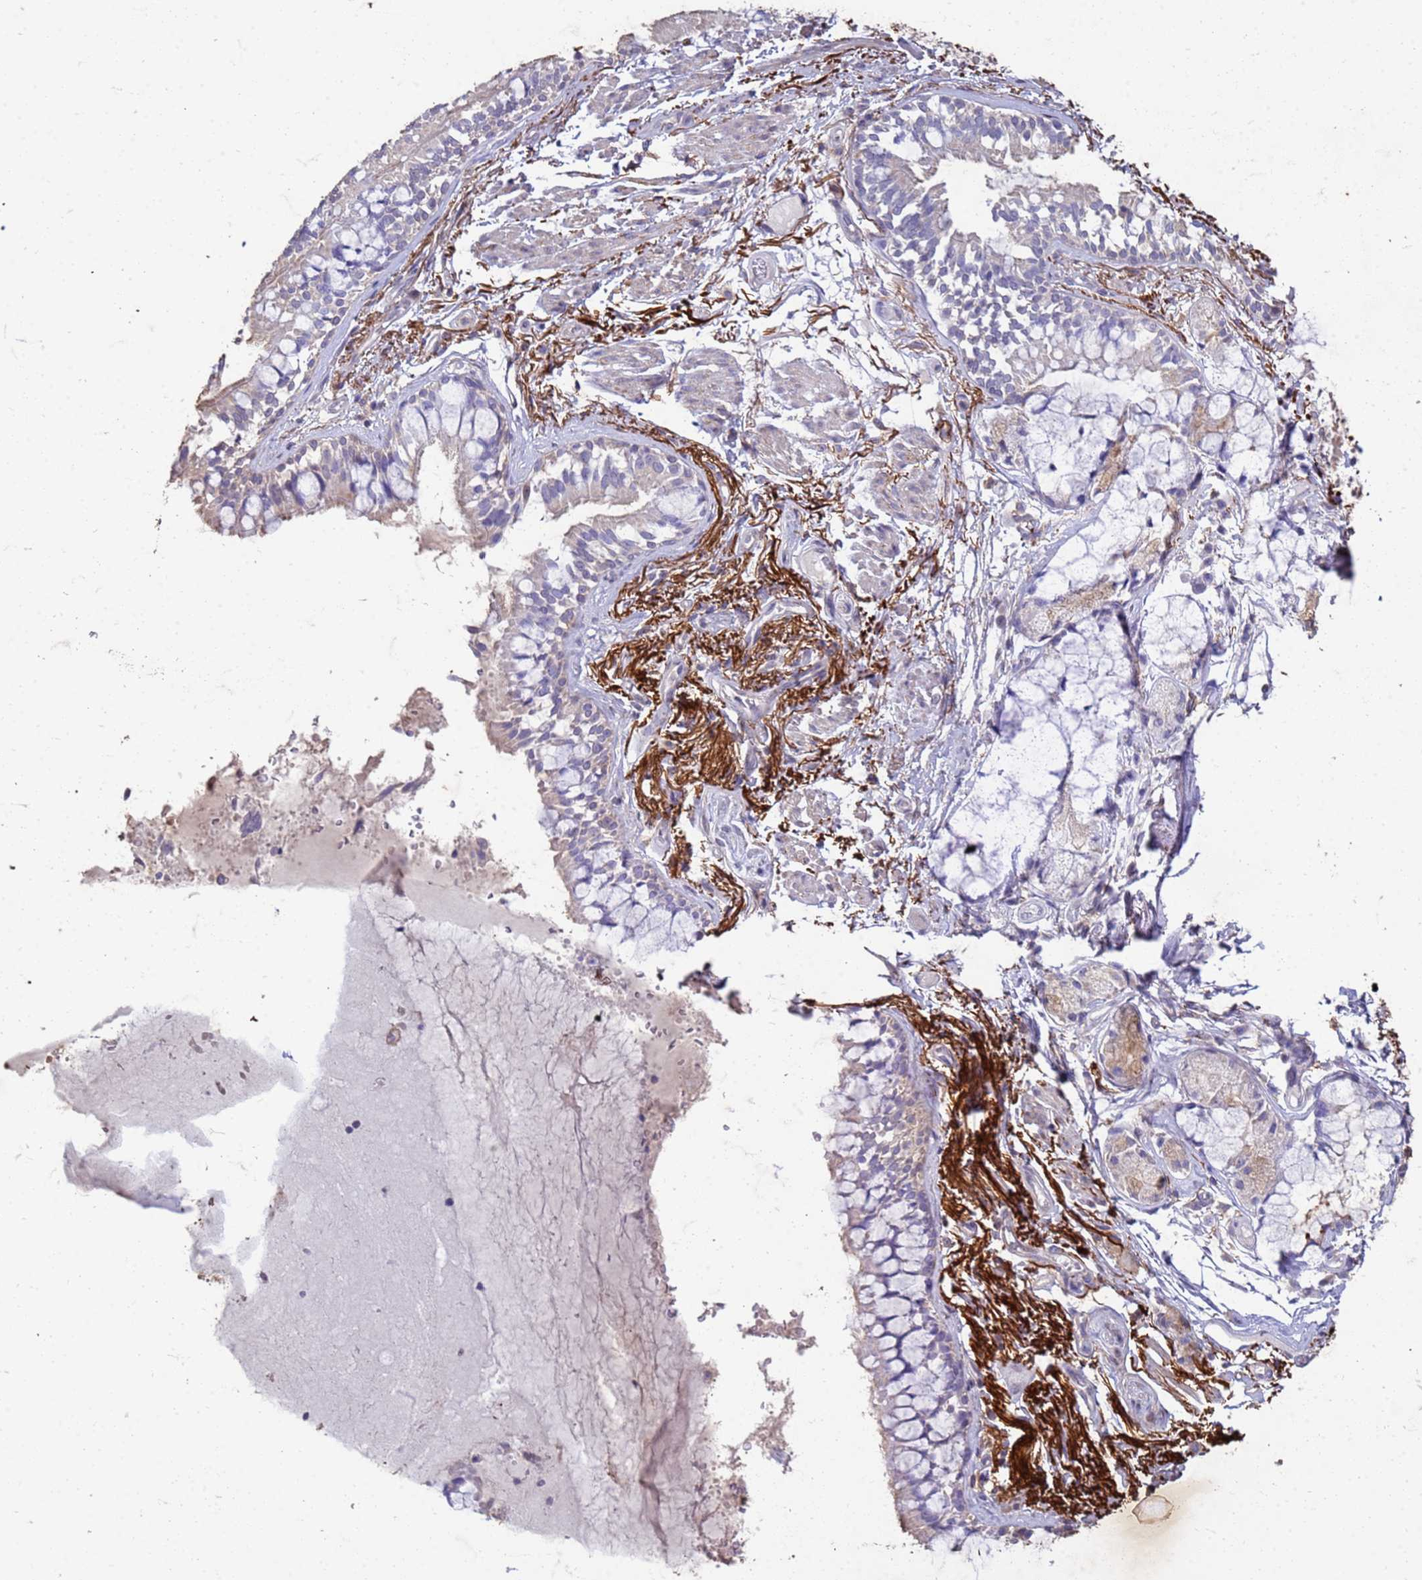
{"staining": {"intensity": "moderate", "quantity": "25%-75%", "location": "cytoplasmic/membranous"}, "tissue": "bronchus", "cell_type": "Respiratory epithelial cells", "image_type": "normal", "snomed": [{"axis": "morphology", "description": "Normal tissue, NOS"}, {"axis": "topography", "description": "Bronchus"}], "caption": "Moderate cytoplasmic/membranous positivity is appreciated in approximately 25%-75% of respiratory epithelial cells in unremarkable bronchus.", "gene": "SLC25A15", "patient": {"sex": "male", "age": 70}}